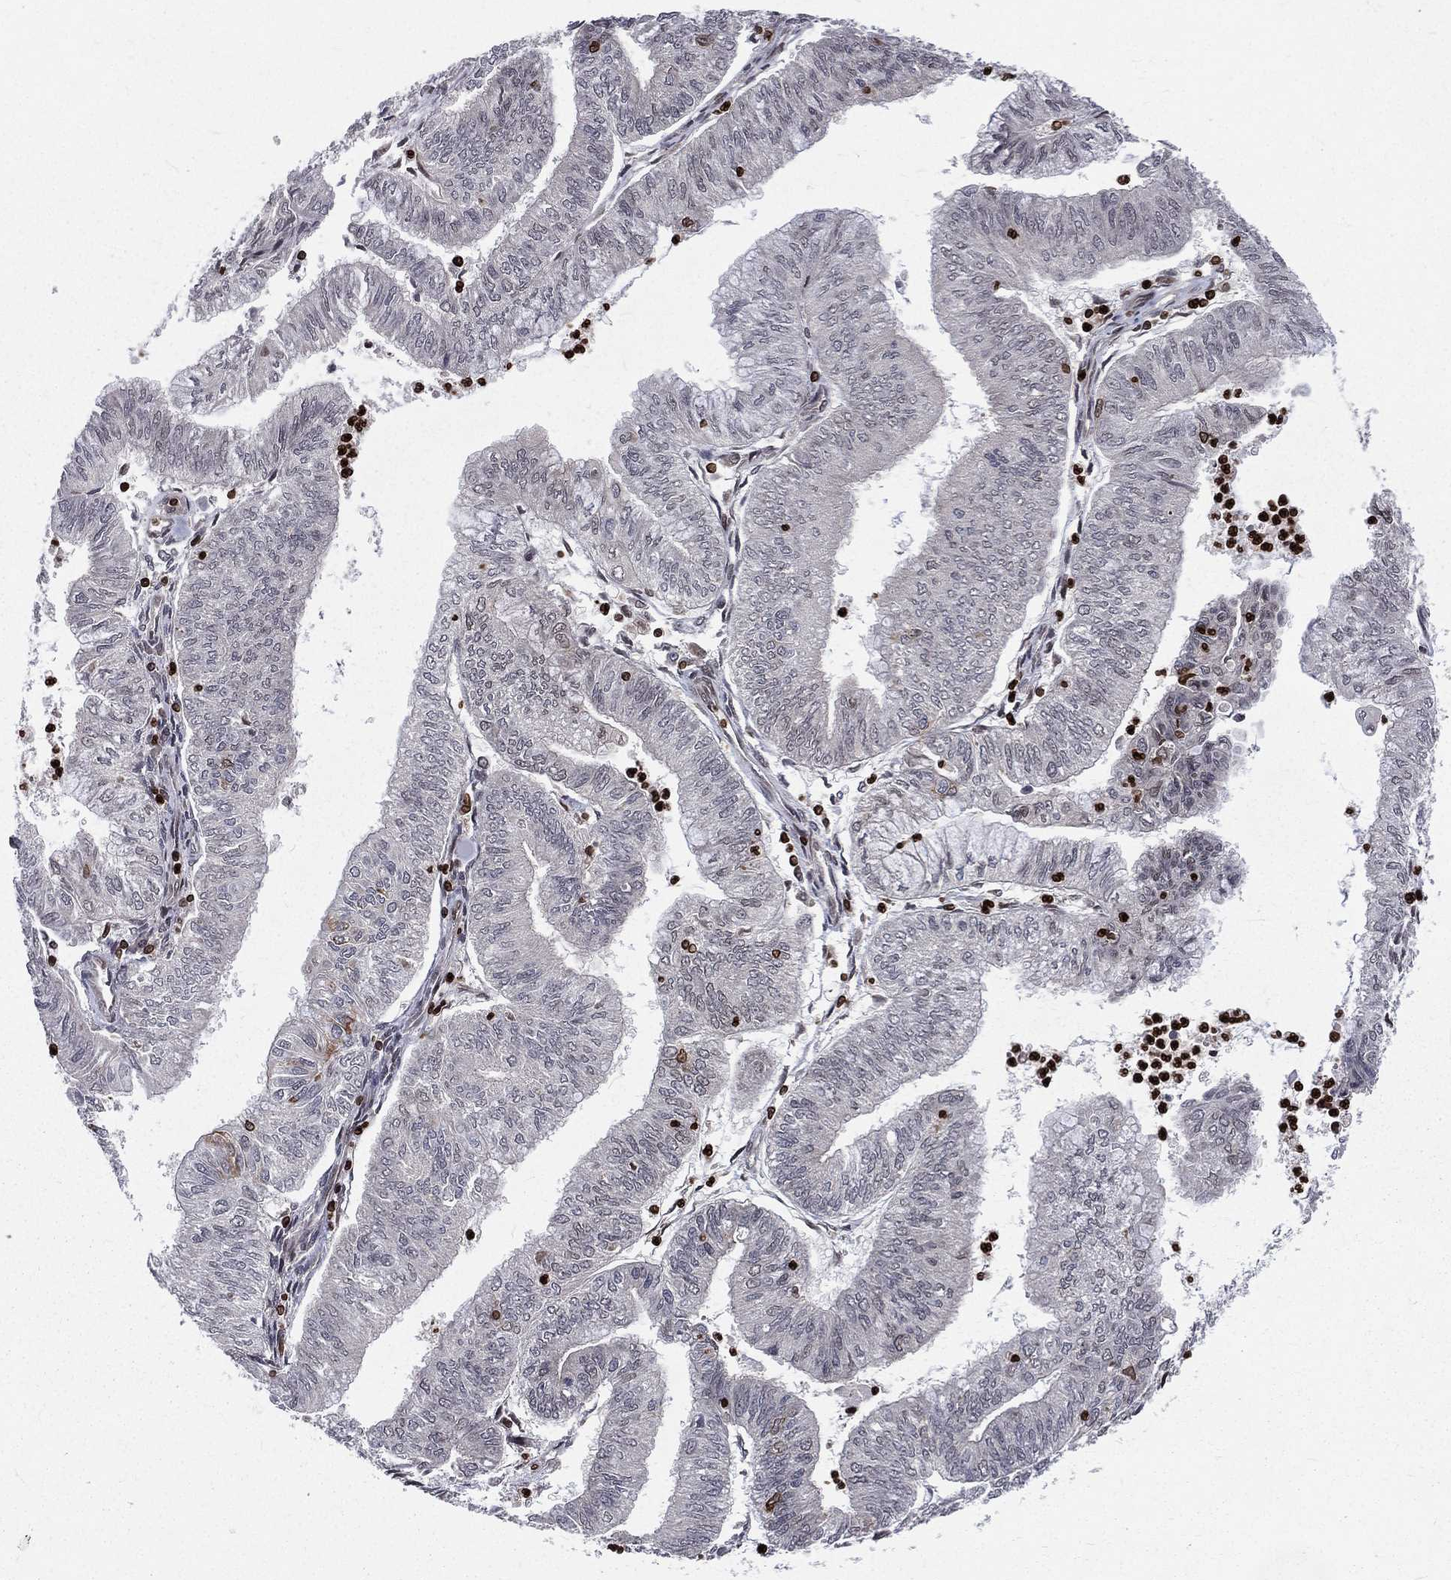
{"staining": {"intensity": "negative", "quantity": "none", "location": "none"}, "tissue": "endometrial cancer", "cell_type": "Tumor cells", "image_type": "cancer", "snomed": [{"axis": "morphology", "description": "Adenocarcinoma, NOS"}, {"axis": "topography", "description": "Endometrium"}], "caption": "Immunohistochemical staining of endometrial adenocarcinoma shows no significant staining in tumor cells.", "gene": "LBR", "patient": {"sex": "female", "age": 59}}